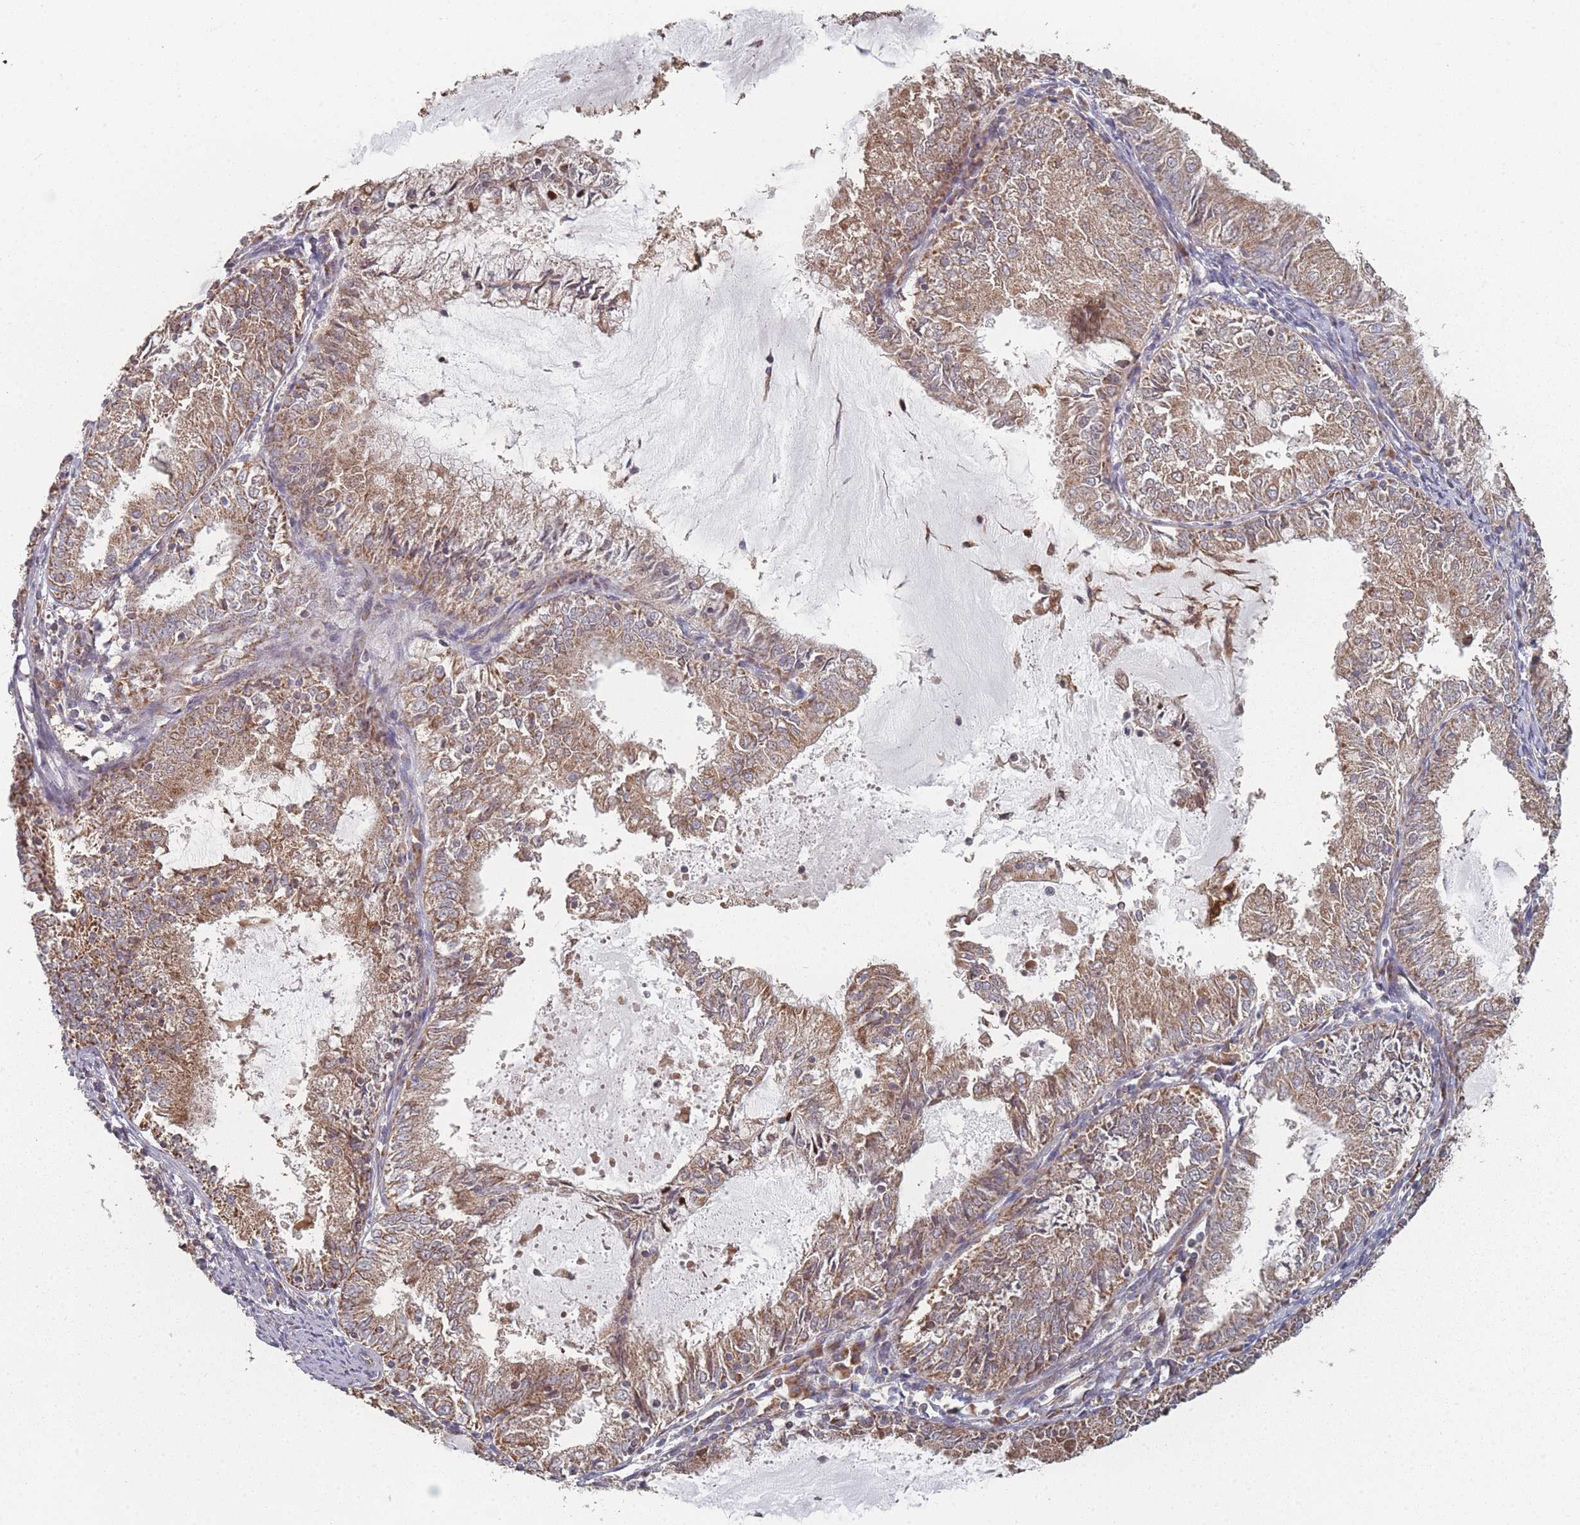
{"staining": {"intensity": "moderate", "quantity": ">75%", "location": "cytoplasmic/membranous"}, "tissue": "endometrial cancer", "cell_type": "Tumor cells", "image_type": "cancer", "snomed": [{"axis": "morphology", "description": "Adenocarcinoma, NOS"}, {"axis": "topography", "description": "Endometrium"}], "caption": "There is medium levels of moderate cytoplasmic/membranous expression in tumor cells of endometrial cancer (adenocarcinoma), as demonstrated by immunohistochemical staining (brown color).", "gene": "PSMB3", "patient": {"sex": "female", "age": 57}}